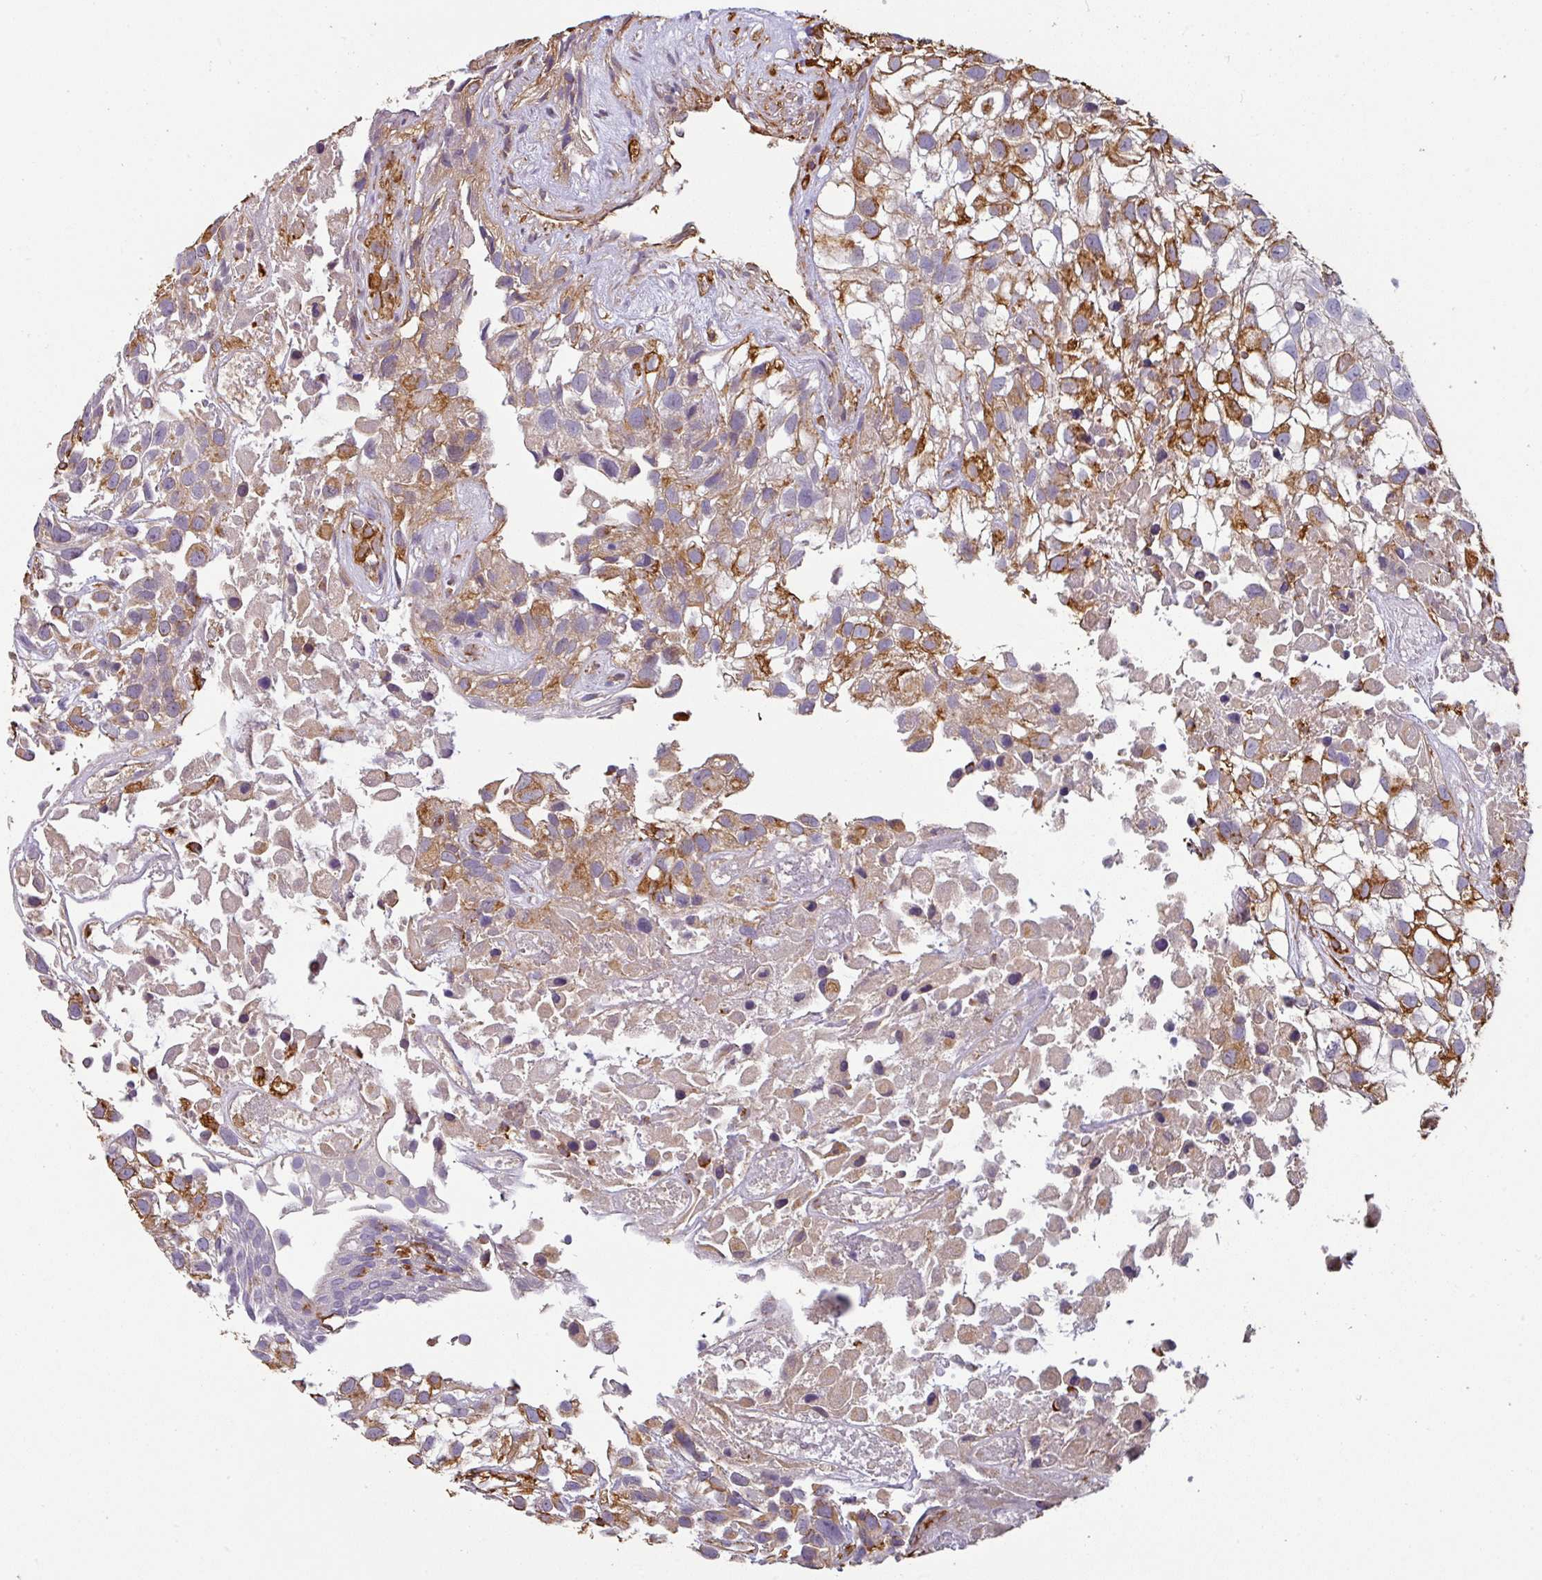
{"staining": {"intensity": "moderate", "quantity": "25%-75%", "location": "cytoplasmic/membranous"}, "tissue": "urothelial cancer", "cell_type": "Tumor cells", "image_type": "cancer", "snomed": [{"axis": "morphology", "description": "Urothelial carcinoma, High grade"}, {"axis": "topography", "description": "Urinary bladder"}], "caption": "Protein expression by IHC exhibits moderate cytoplasmic/membranous staining in about 25%-75% of tumor cells in high-grade urothelial carcinoma.", "gene": "ZNF280C", "patient": {"sex": "male", "age": 56}}